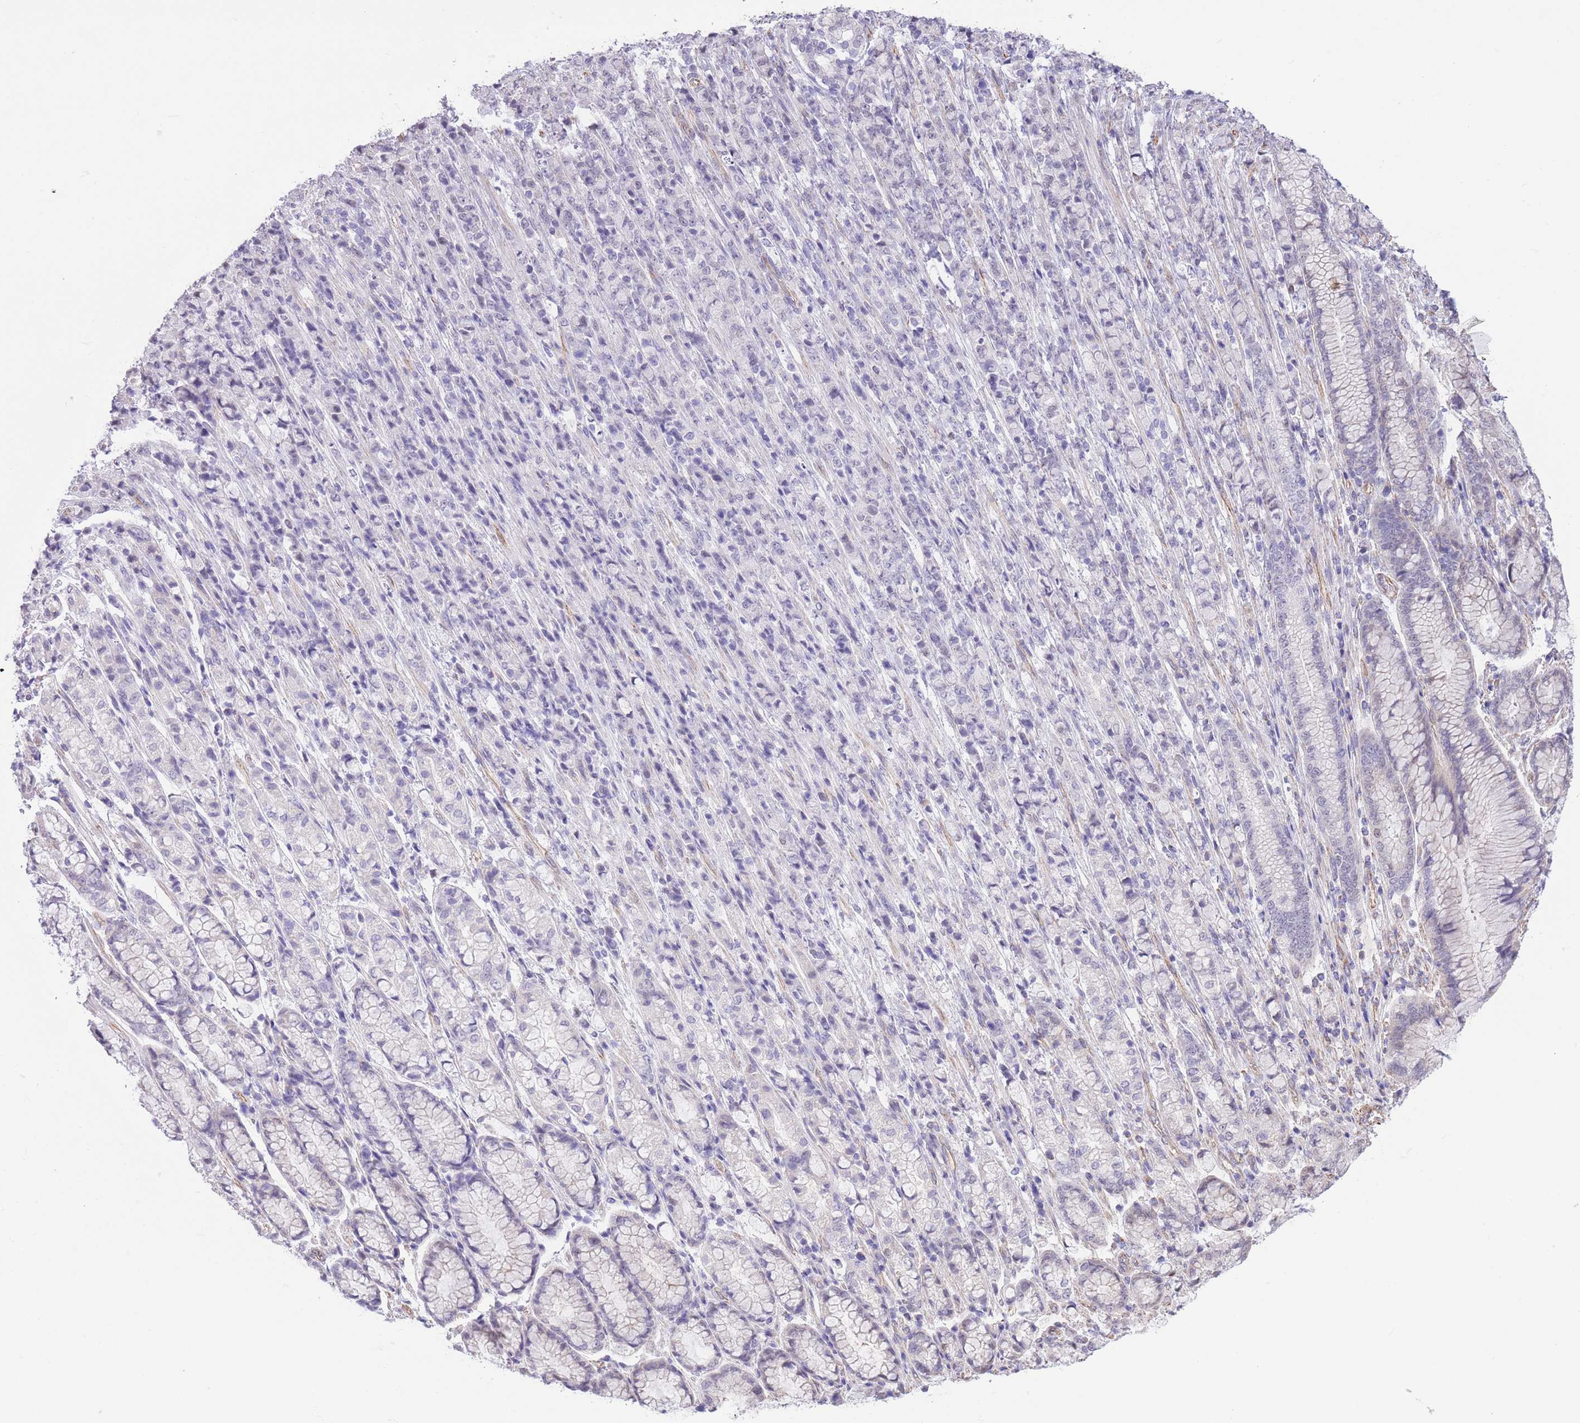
{"staining": {"intensity": "negative", "quantity": "none", "location": "none"}, "tissue": "stomach cancer", "cell_type": "Tumor cells", "image_type": "cancer", "snomed": [{"axis": "morphology", "description": "Adenocarcinoma, NOS"}, {"axis": "topography", "description": "Stomach"}], "caption": "Stomach cancer stained for a protein using IHC demonstrates no positivity tumor cells.", "gene": "PSG8", "patient": {"sex": "female", "age": 79}}